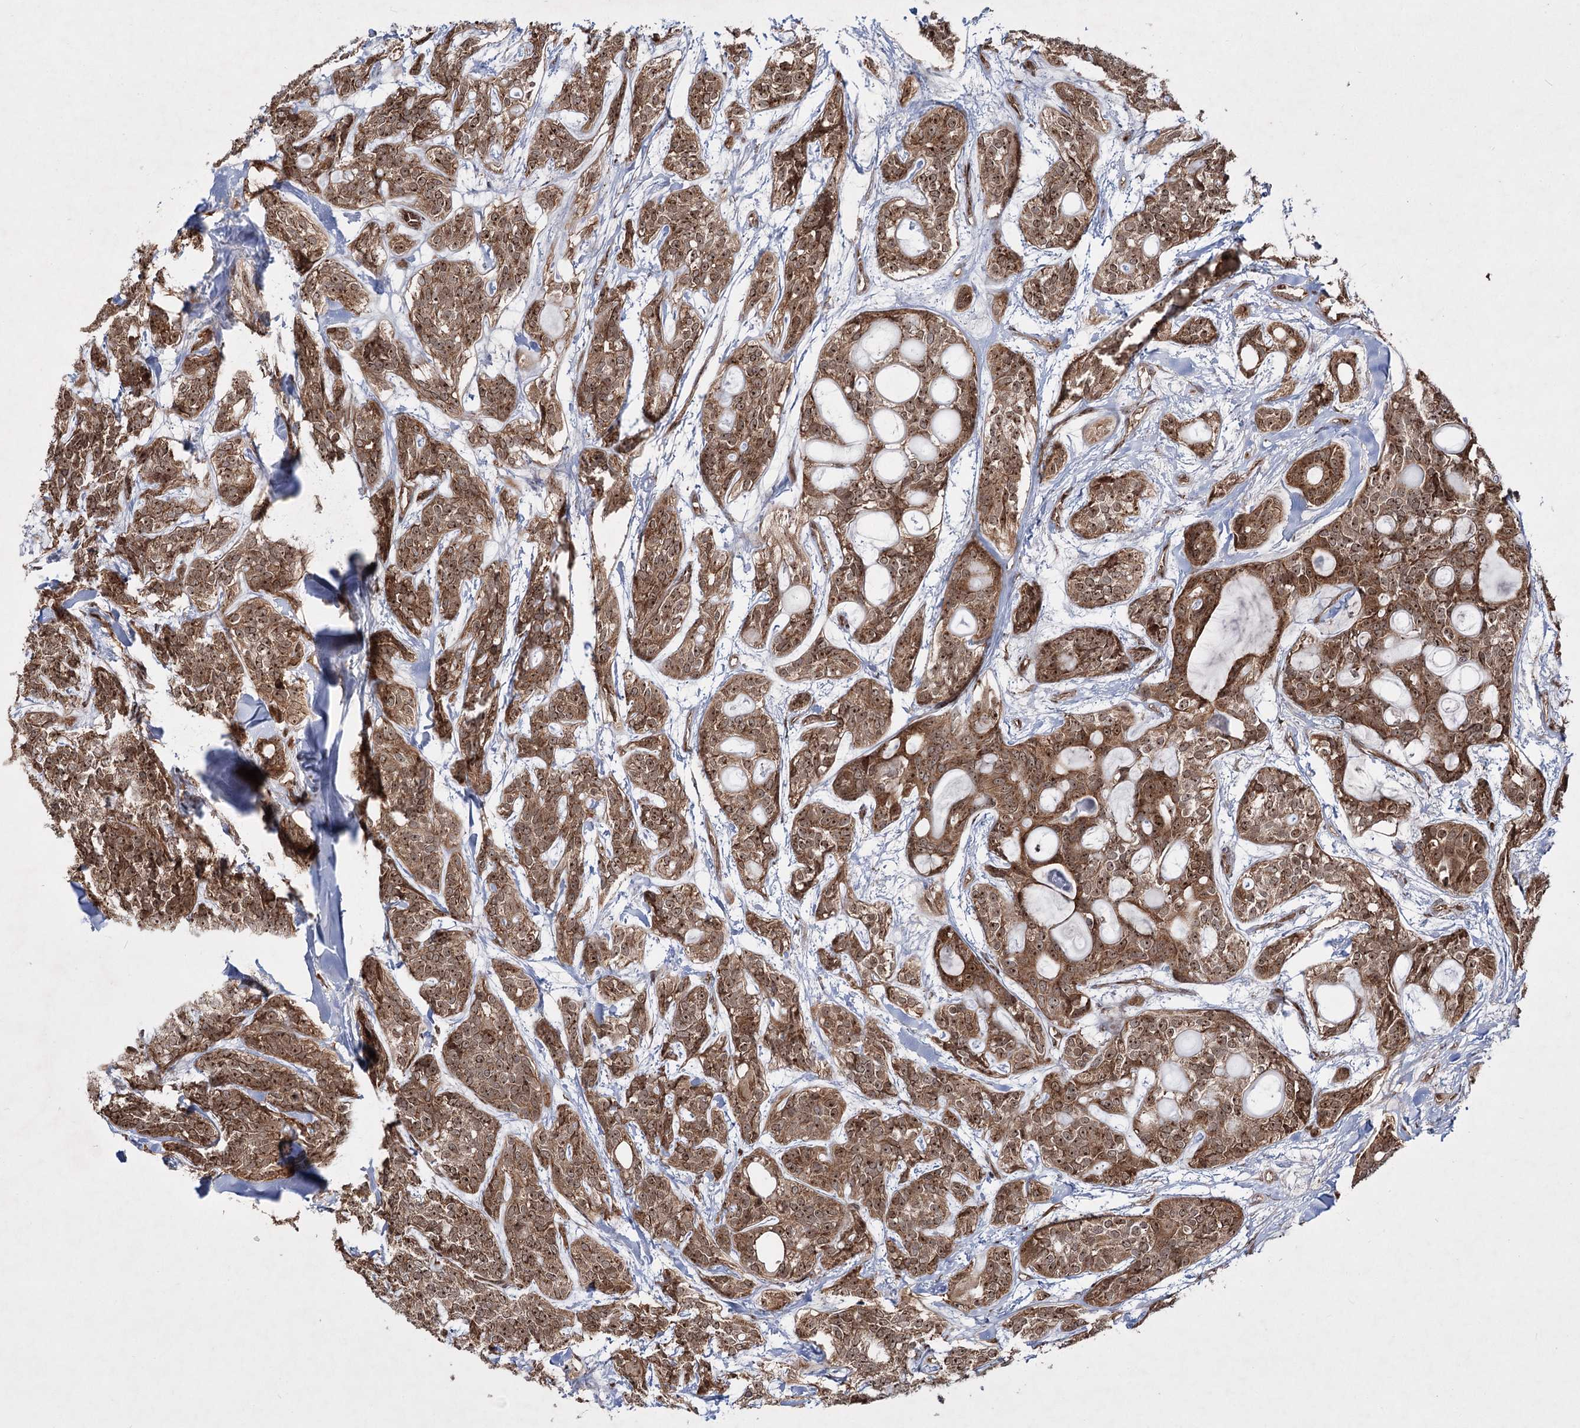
{"staining": {"intensity": "moderate", "quantity": ">75%", "location": "cytoplasmic/membranous,nuclear"}, "tissue": "head and neck cancer", "cell_type": "Tumor cells", "image_type": "cancer", "snomed": [{"axis": "morphology", "description": "Adenocarcinoma, NOS"}, {"axis": "topography", "description": "Head-Neck"}], "caption": "A high-resolution photomicrograph shows immunohistochemistry (IHC) staining of head and neck adenocarcinoma, which demonstrates moderate cytoplasmic/membranous and nuclear staining in approximately >75% of tumor cells.", "gene": "SERINC5", "patient": {"sex": "male", "age": 66}}